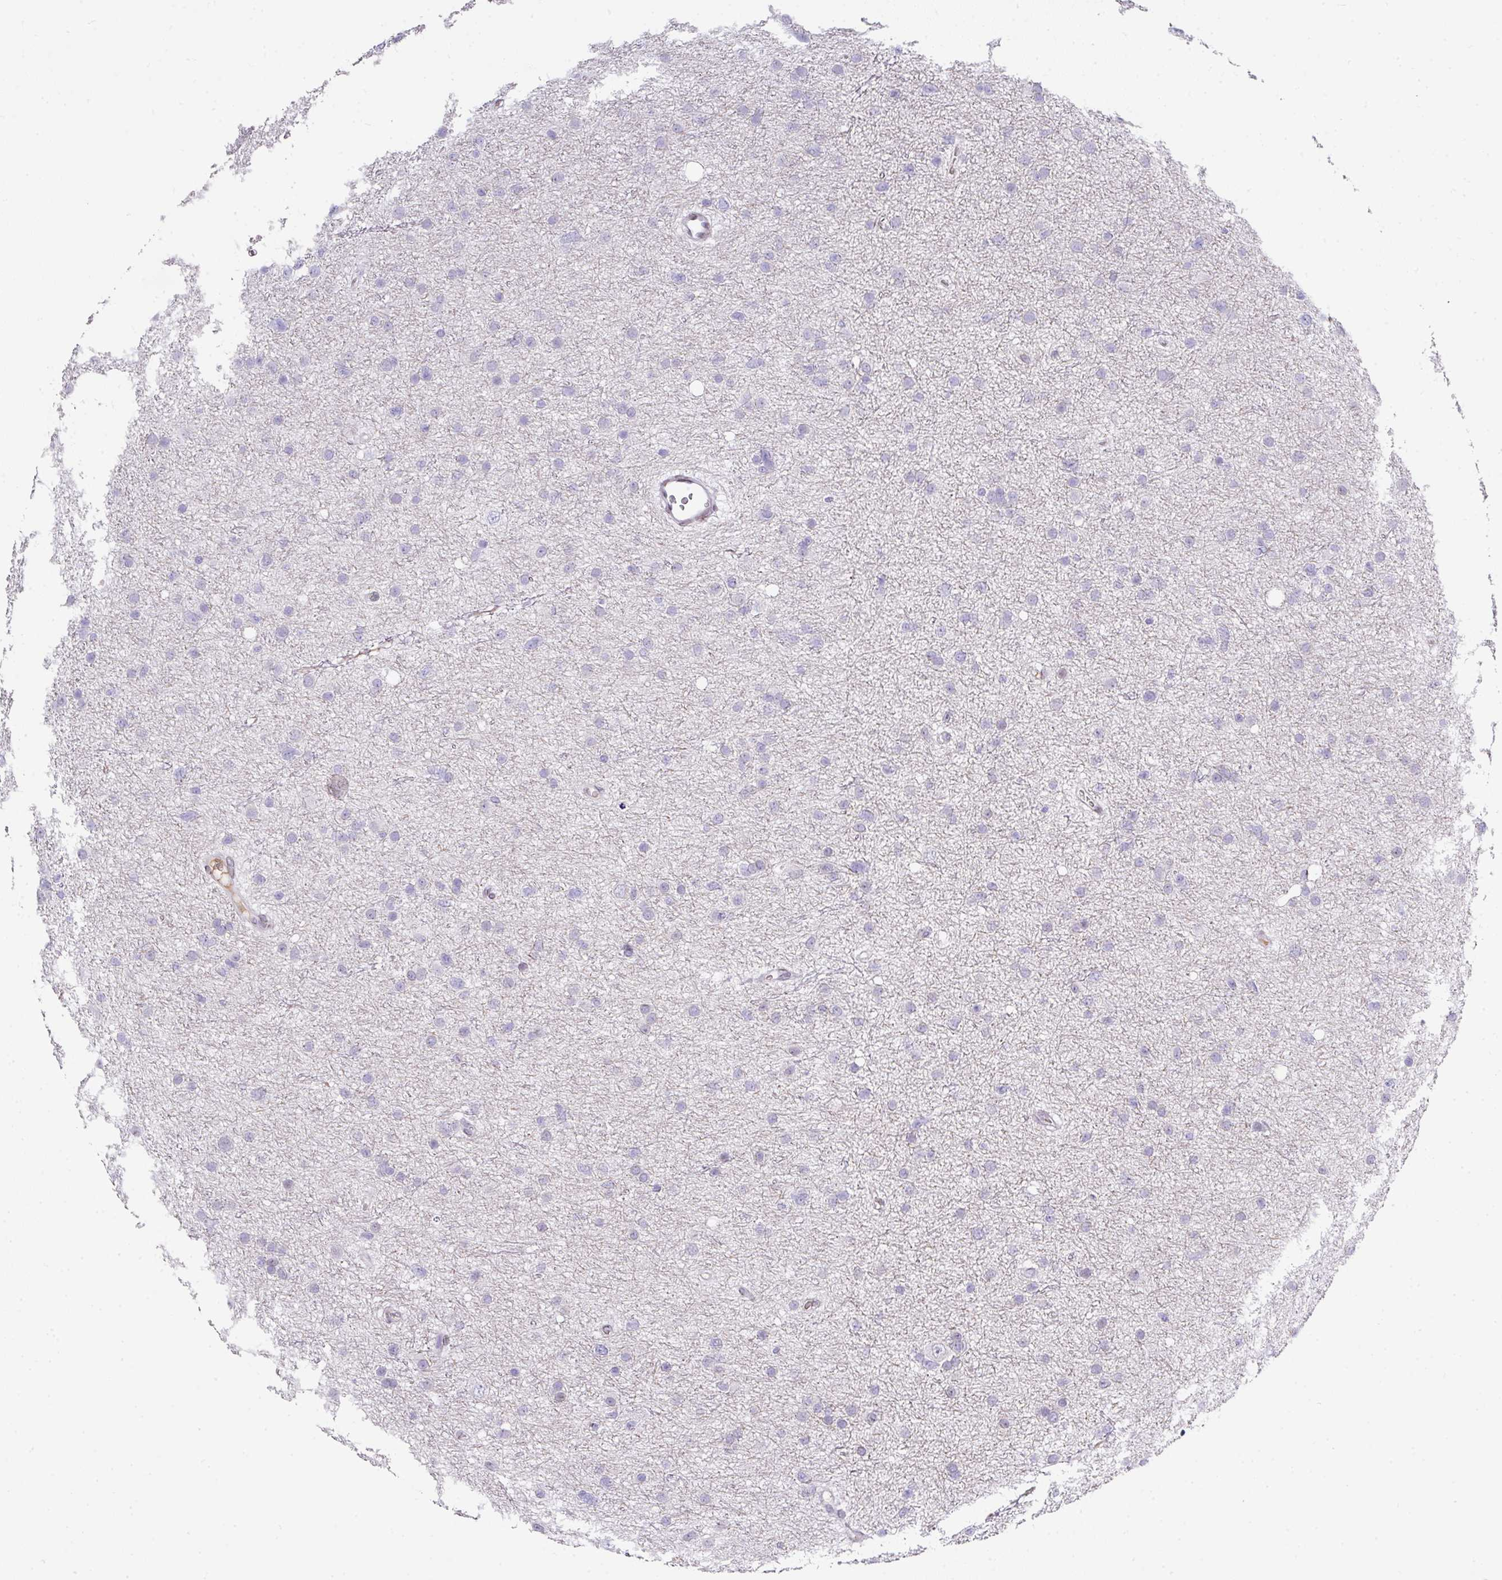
{"staining": {"intensity": "negative", "quantity": "none", "location": "none"}, "tissue": "glioma", "cell_type": "Tumor cells", "image_type": "cancer", "snomed": [{"axis": "morphology", "description": "Glioma, malignant, Low grade"}, {"axis": "topography", "description": "Cerebral cortex"}], "caption": "Protein analysis of glioma shows no significant positivity in tumor cells.", "gene": "PLK1", "patient": {"sex": "female", "age": 39}}